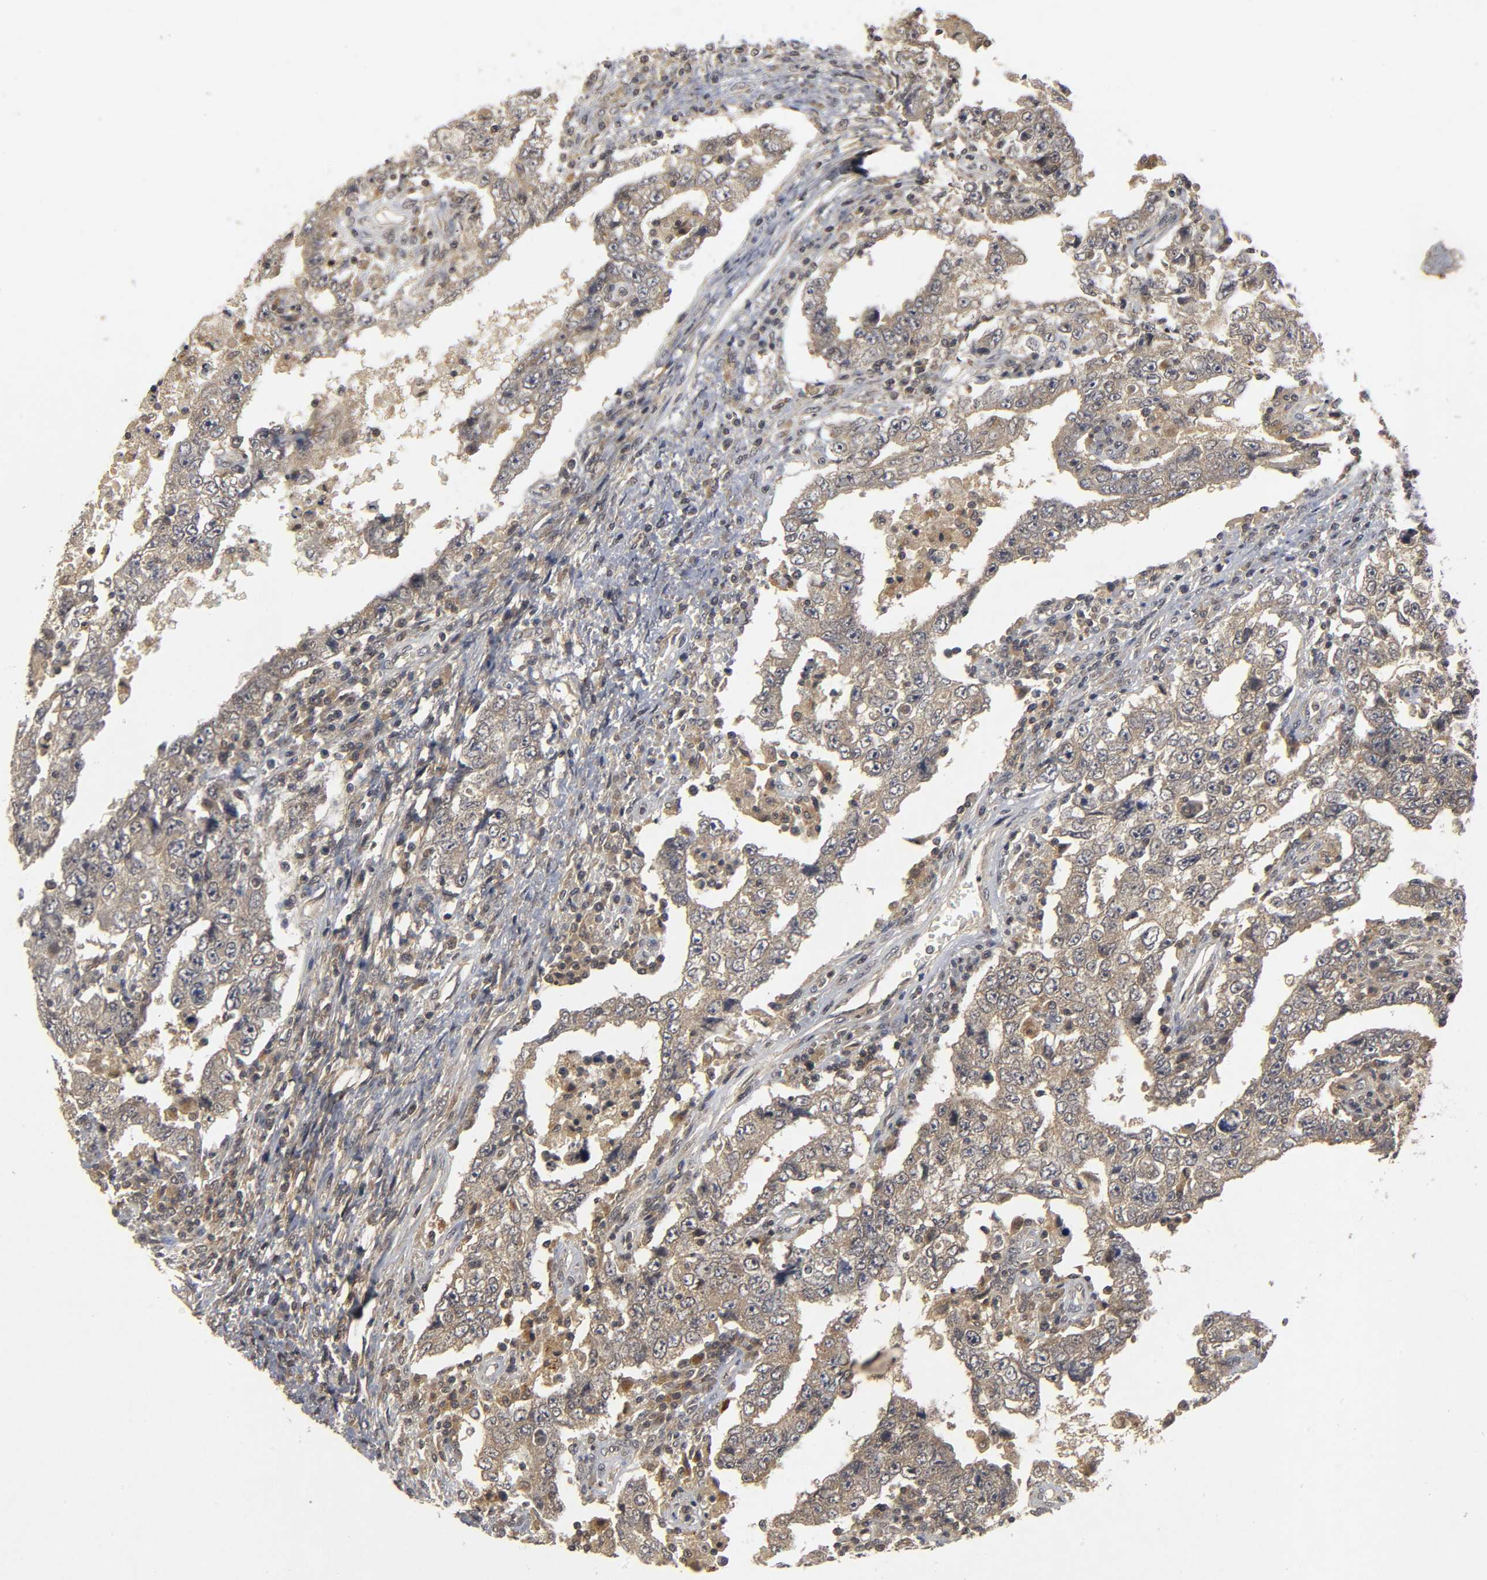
{"staining": {"intensity": "weak", "quantity": "25%-75%", "location": "cytoplasmic/membranous"}, "tissue": "testis cancer", "cell_type": "Tumor cells", "image_type": "cancer", "snomed": [{"axis": "morphology", "description": "Carcinoma, Embryonal, NOS"}, {"axis": "topography", "description": "Testis"}], "caption": "Human testis cancer stained for a protein (brown) reveals weak cytoplasmic/membranous positive expression in about 25%-75% of tumor cells.", "gene": "TRAF6", "patient": {"sex": "male", "age": 26}}